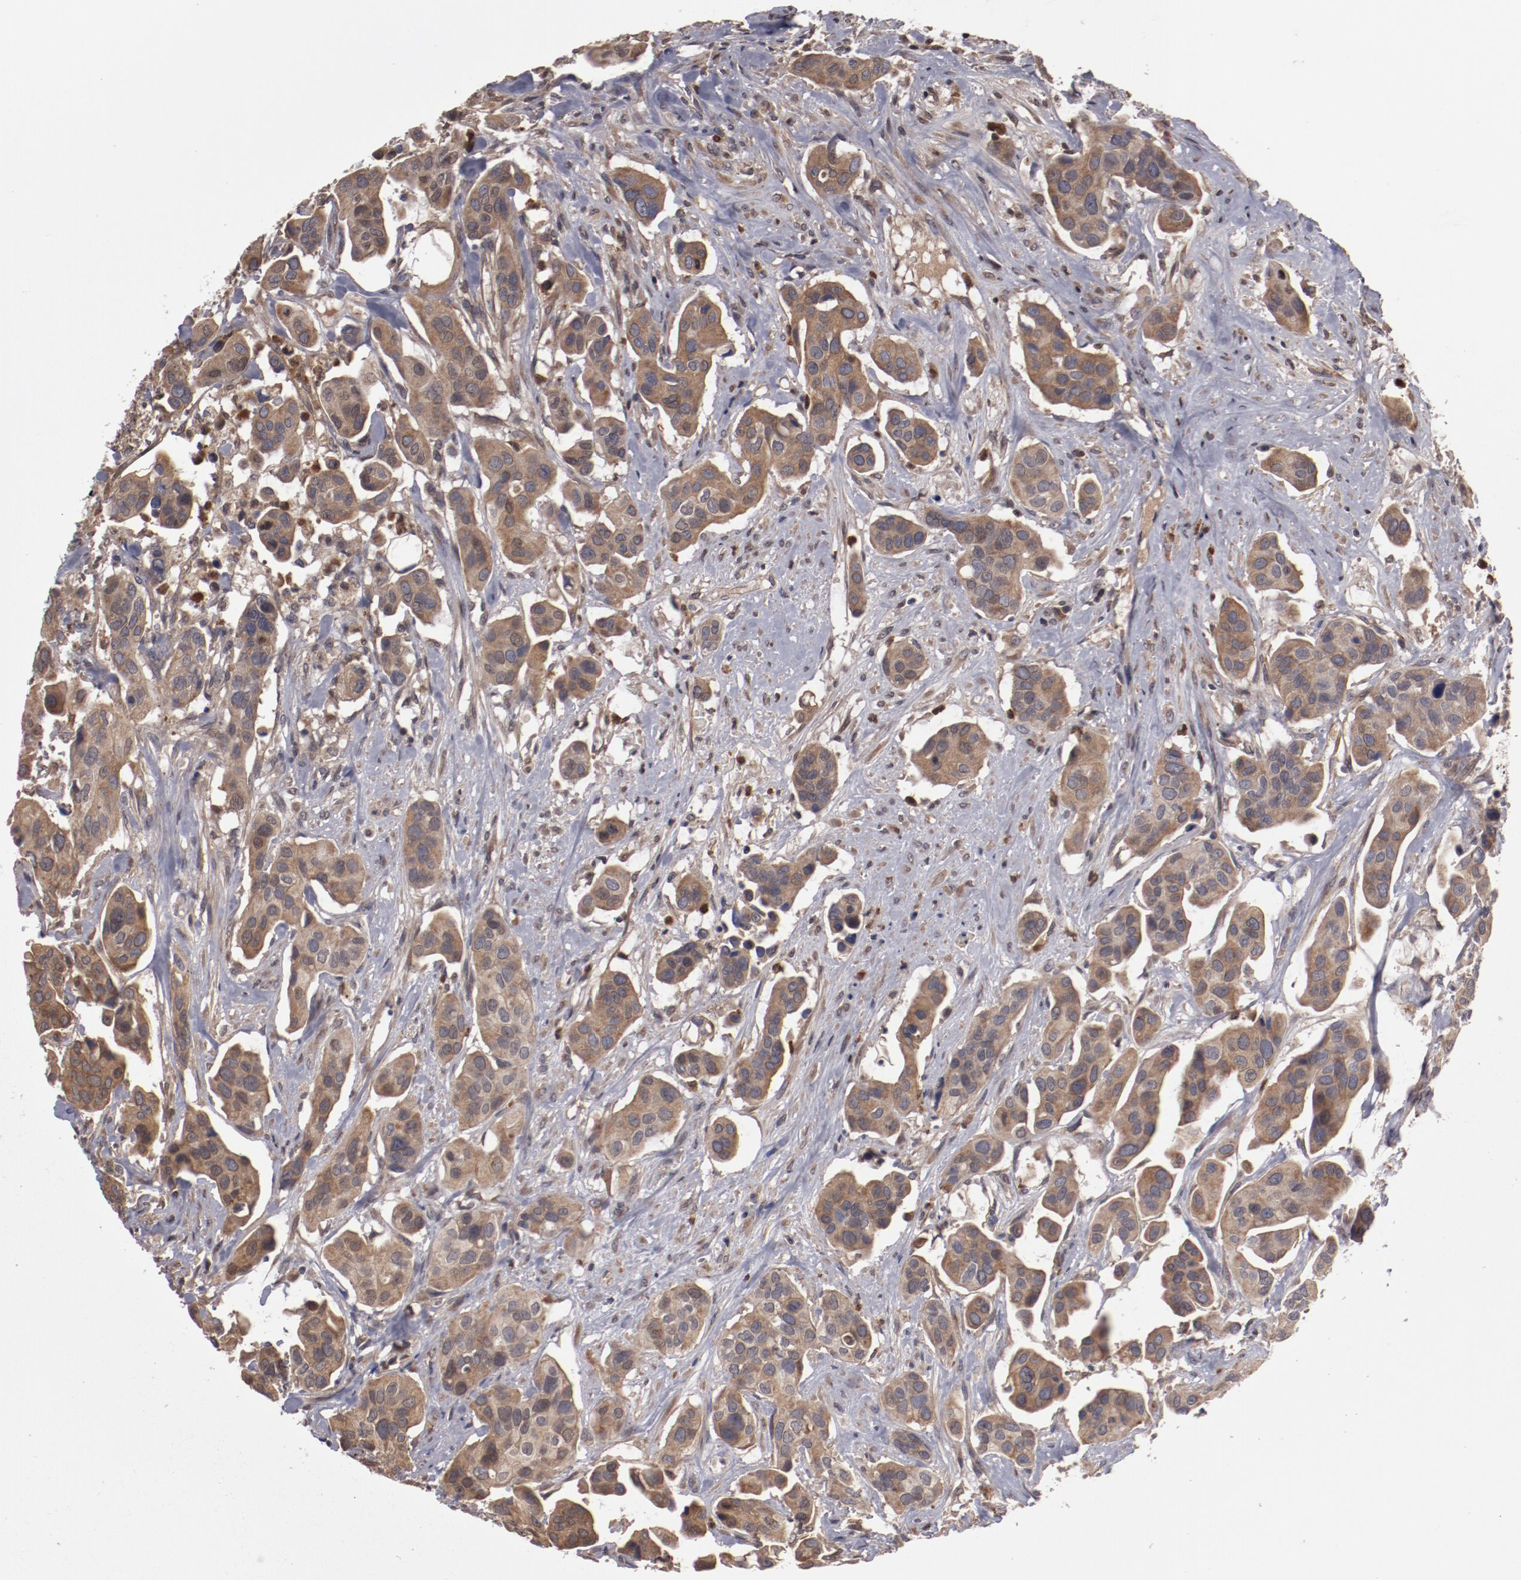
{"staining": {"intensity": "moderate", "quantity": ">75%", "location": "cytoplasmic/membranous"}, "tissue": "urothelial cancer", "cell_type": "Tumor cells", "image_type": "cancer", "snomed": [{"axis": "morphology", "description": "Adenocarcinoma, NOS"}, {"axis": "topography", "description": "Urinary bladder"}], "caption": "Adenocarcinoma tissue reveals moderate cytoplasmic/membranous expression in about >75% of tumor cells, visualized by immunohistochemistry. (DAB = brown stain, brightfield microscopy at high magnification).", "gene": "SERPINA7", "patient": {"sex": "male", "age": 61}}